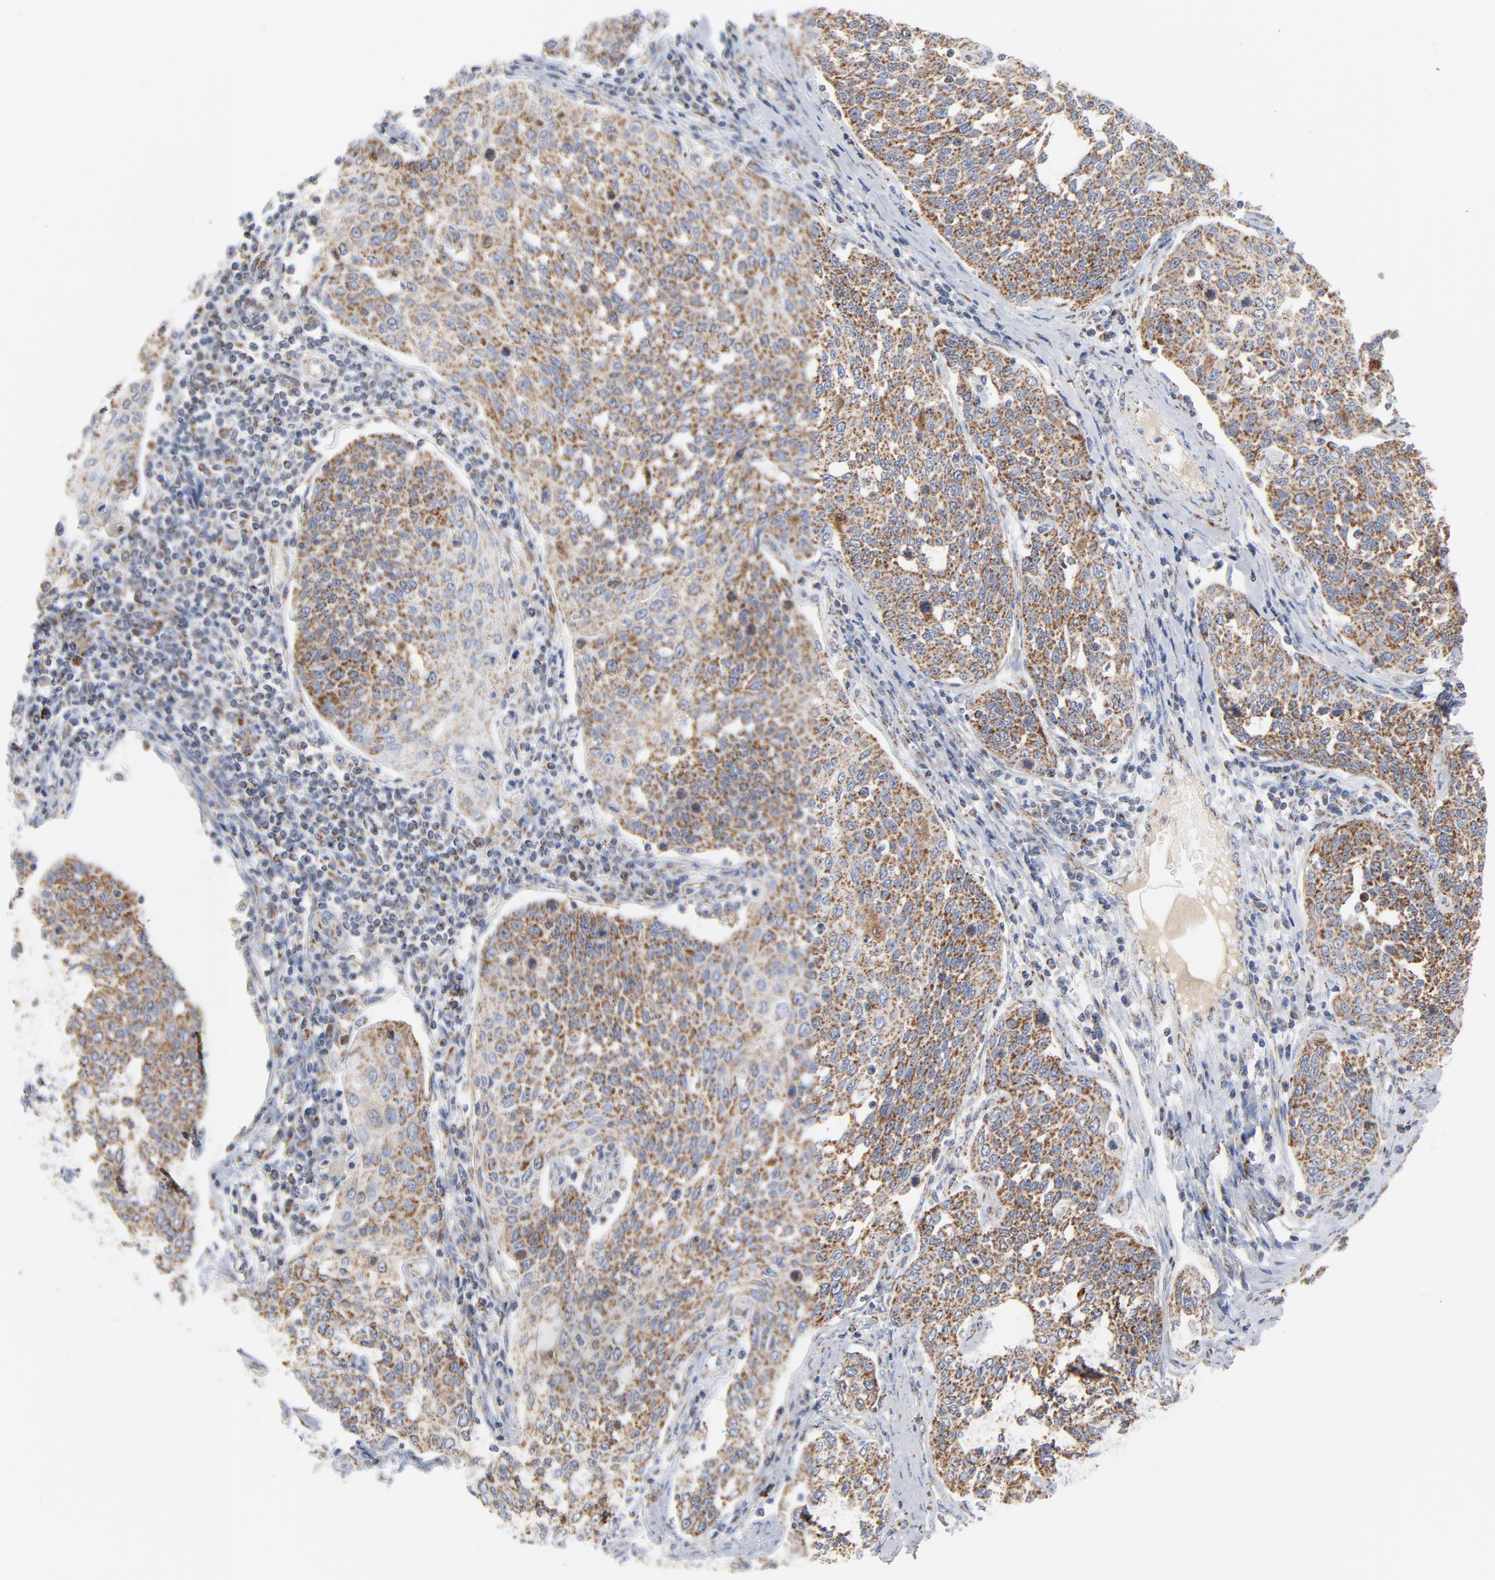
{"staining": {"intensity": "moderate", "quantity": ">75%", "location": "cytoplasmic/membranous"}, "tissue": "cervical cancer", "cell_type": "Tumor cells", "image_type": "cancer", "snomed": [{"axis": "morphology", "description": "Squamous cell carcinoma, NOS"}, {"axis": "topography", "description": "Cervix"}], "caption": "Tumor cells display moderate cytoplasmic/membranous expression in about >75% of cells in squamous cell carcinoma (cervical).", "gene": "DIABLO", "patient": {"sex": "female", "age": 34}}